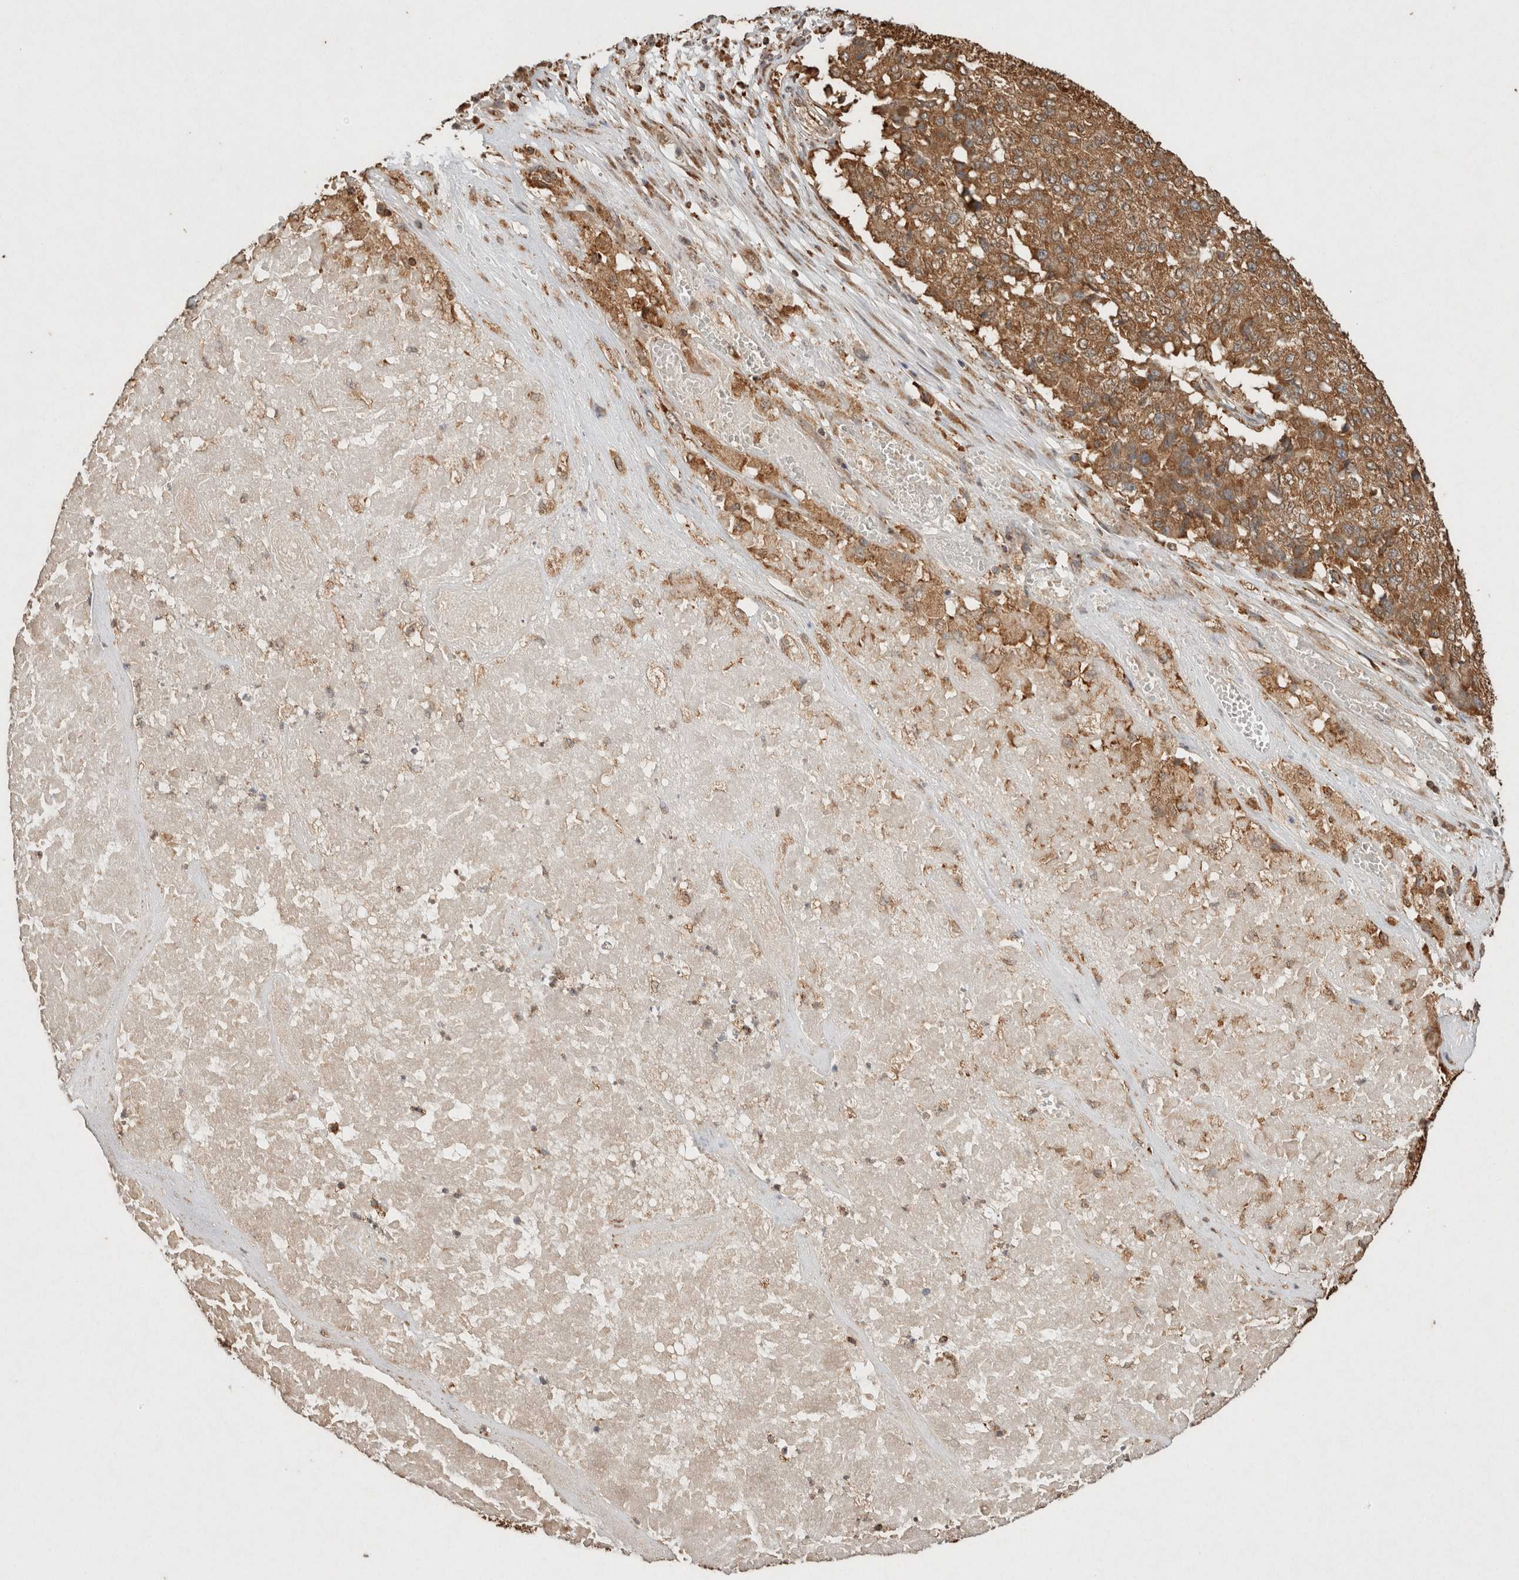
{"staining": {"intensity": "moderate", "quantity": ">75%", "location": "cytoplasmic/membranous"}, "tissue": "pancreatic cancer", "cell_type": "Tumor cells", "image_type": "cancer", "snomed": [{"axis": "morphology", "description": "Adenocarcinoma, NOS"}, {"axis": "topography", "description": "Pancreas"}], "caption": "Immunohistochemistry (IHC) histopathology image of neoplastic tissue: pancreatic cancer (adenocarcinoma) stained using immunohistochemistry (IHC) demonstrates medium levels of moderate protein expression localized specifically in the cytoplasmic/membranous of tumor cells, appearing as a cytoplasmic/membranous brown color.", "gene": "ERAP1", "patient": {"sex": "male", "age": 50}}